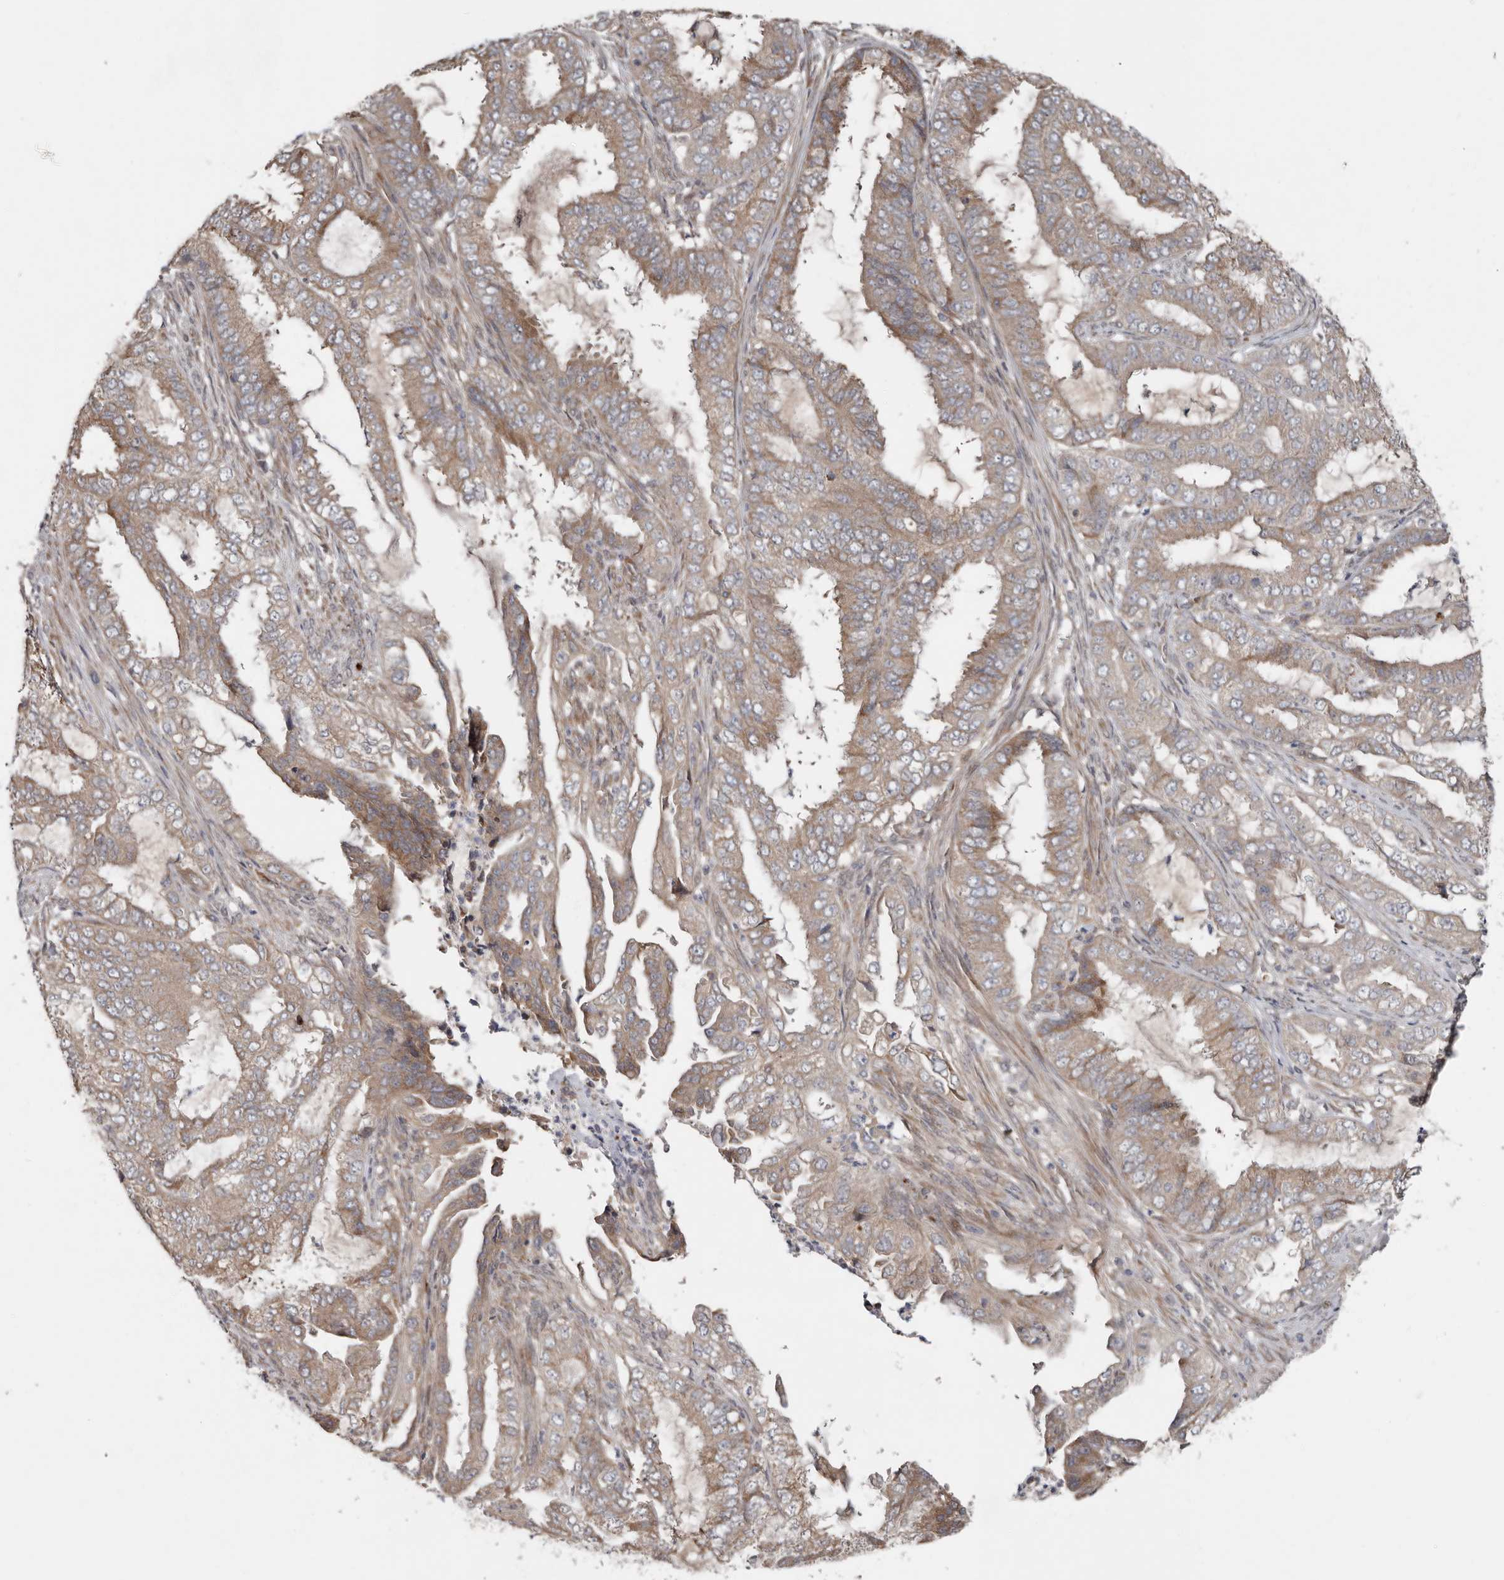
{"staining": {"intensity": "weak", "quantity": ">75%", "location": "cytoplasmic/membranous"}, "tissue": "endometrial cancer", "cell_type": "Tumor cells", "image_type": "cancer", "snomed": [{"axis": "morphology", "description": "Adenocarcinoma, NOS"}, {"axis": "topography", "description": "Endometrium"}], "caption": "Protein expression analysis of endometrial cancer (adenocarcinoma) demonstrates weak cytoplasmic/membranous staining in approximately >75% of tumor cells.", "gene": "CHML", "patient": {"sex": "female", "age": 51}}